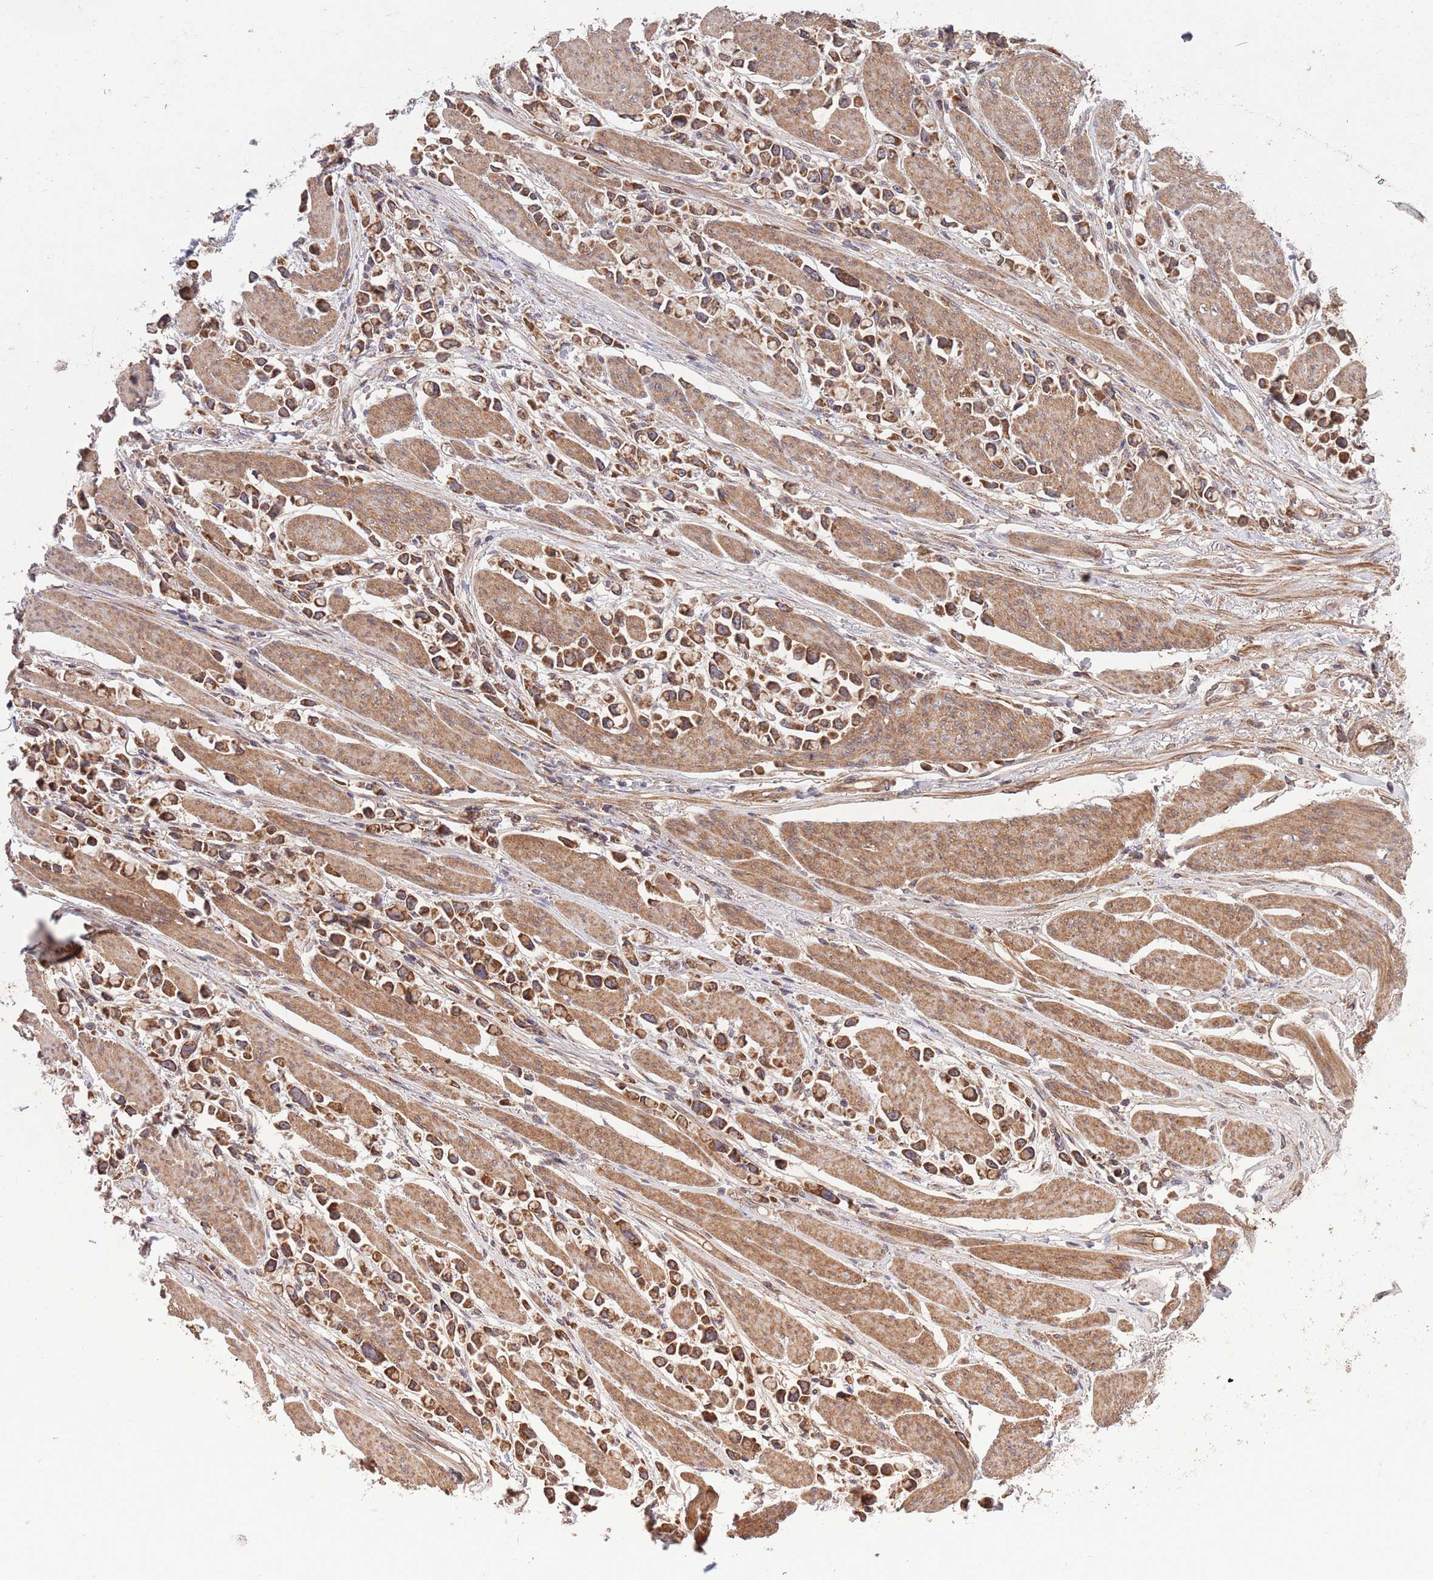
{"staining": {"intensity": "moderate", "quantity": ">75%", "location": "cytoplasmic/membranous"}, "tissue": "stomach cancer", "cell_type": "Tumor cells", "image_type": "cancer", "snomed": [{"axis": "morphology", "description": "Adenocarcinoma, NOS"}, {"axis": "topography", "description": "Stomach"}], "caption": "Immunohistochemistry (IHC) image of neoplastic tissue: human stomach cancer stained using IHC reveals medium levels of moderate protein expression localized specifically in the cytoplasmic/membranous of tumor cells, appearing as a cytoplasmic/membranous brown color.", "gene": "MFNG", "patient": {"sex": "female", "age": 81}}